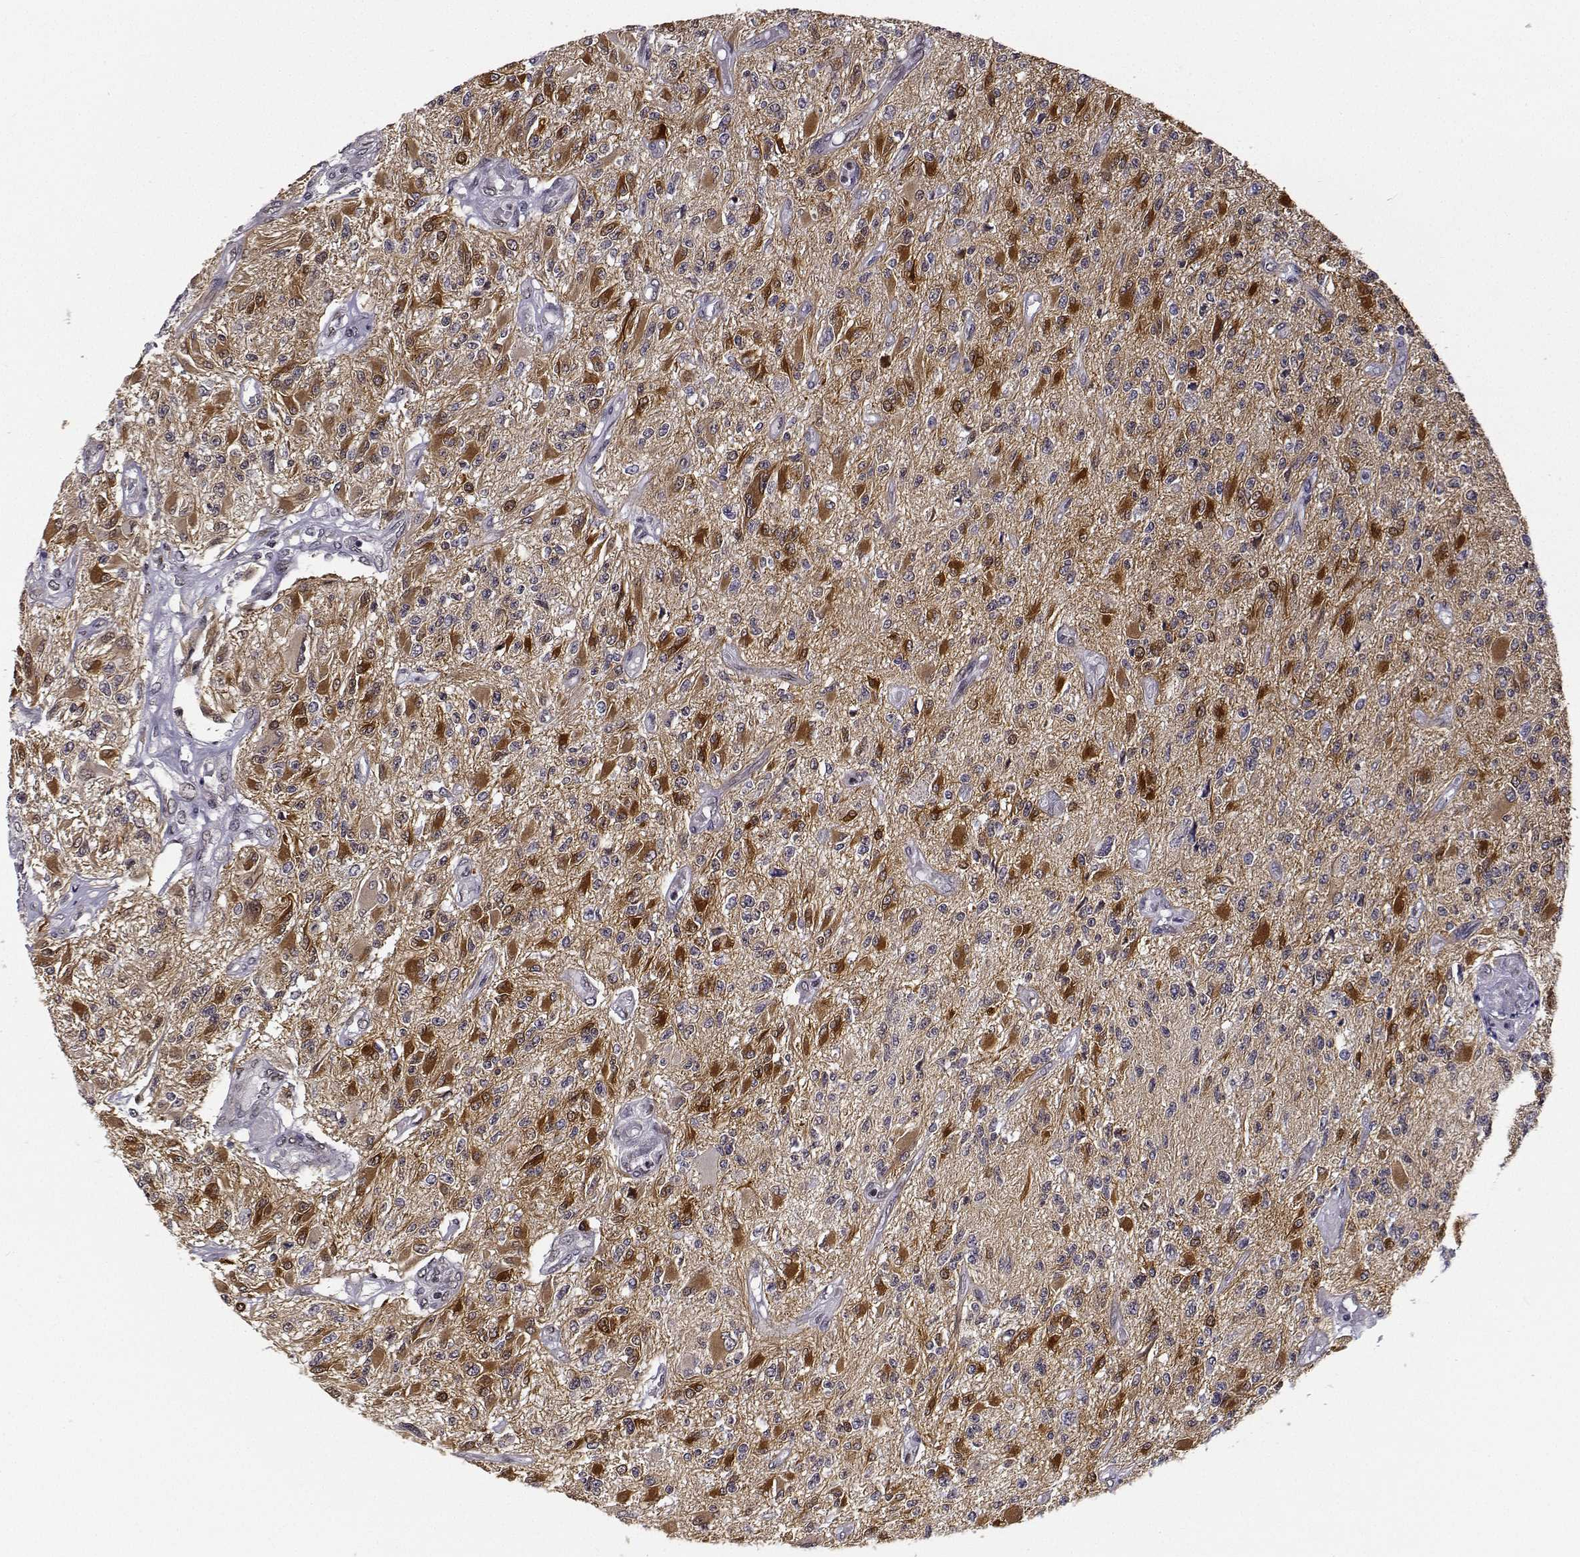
{"staining": {"intensity": "strong", "quantity": ">75%", "location": "cytoplasmic/membranous"}, "tissue": "glioma", "cell_type": "Tumor cells", "image_type": "cancer", "snomed": [{"axis": "morphology", "description": "Glioma, malignant, High grade"}, {"axis": "topography", "description": "Brain"}], "caption": "The immunohistochemical stain shows strong cytoplasmic/membranous staining in tumor cells of glioma tissue. Immunohistochemistry stains the protein of interest in brown and the nuclei are stained blue.", "gene": "PHGDH", "patient": {"sex": "female", "age": 63}}